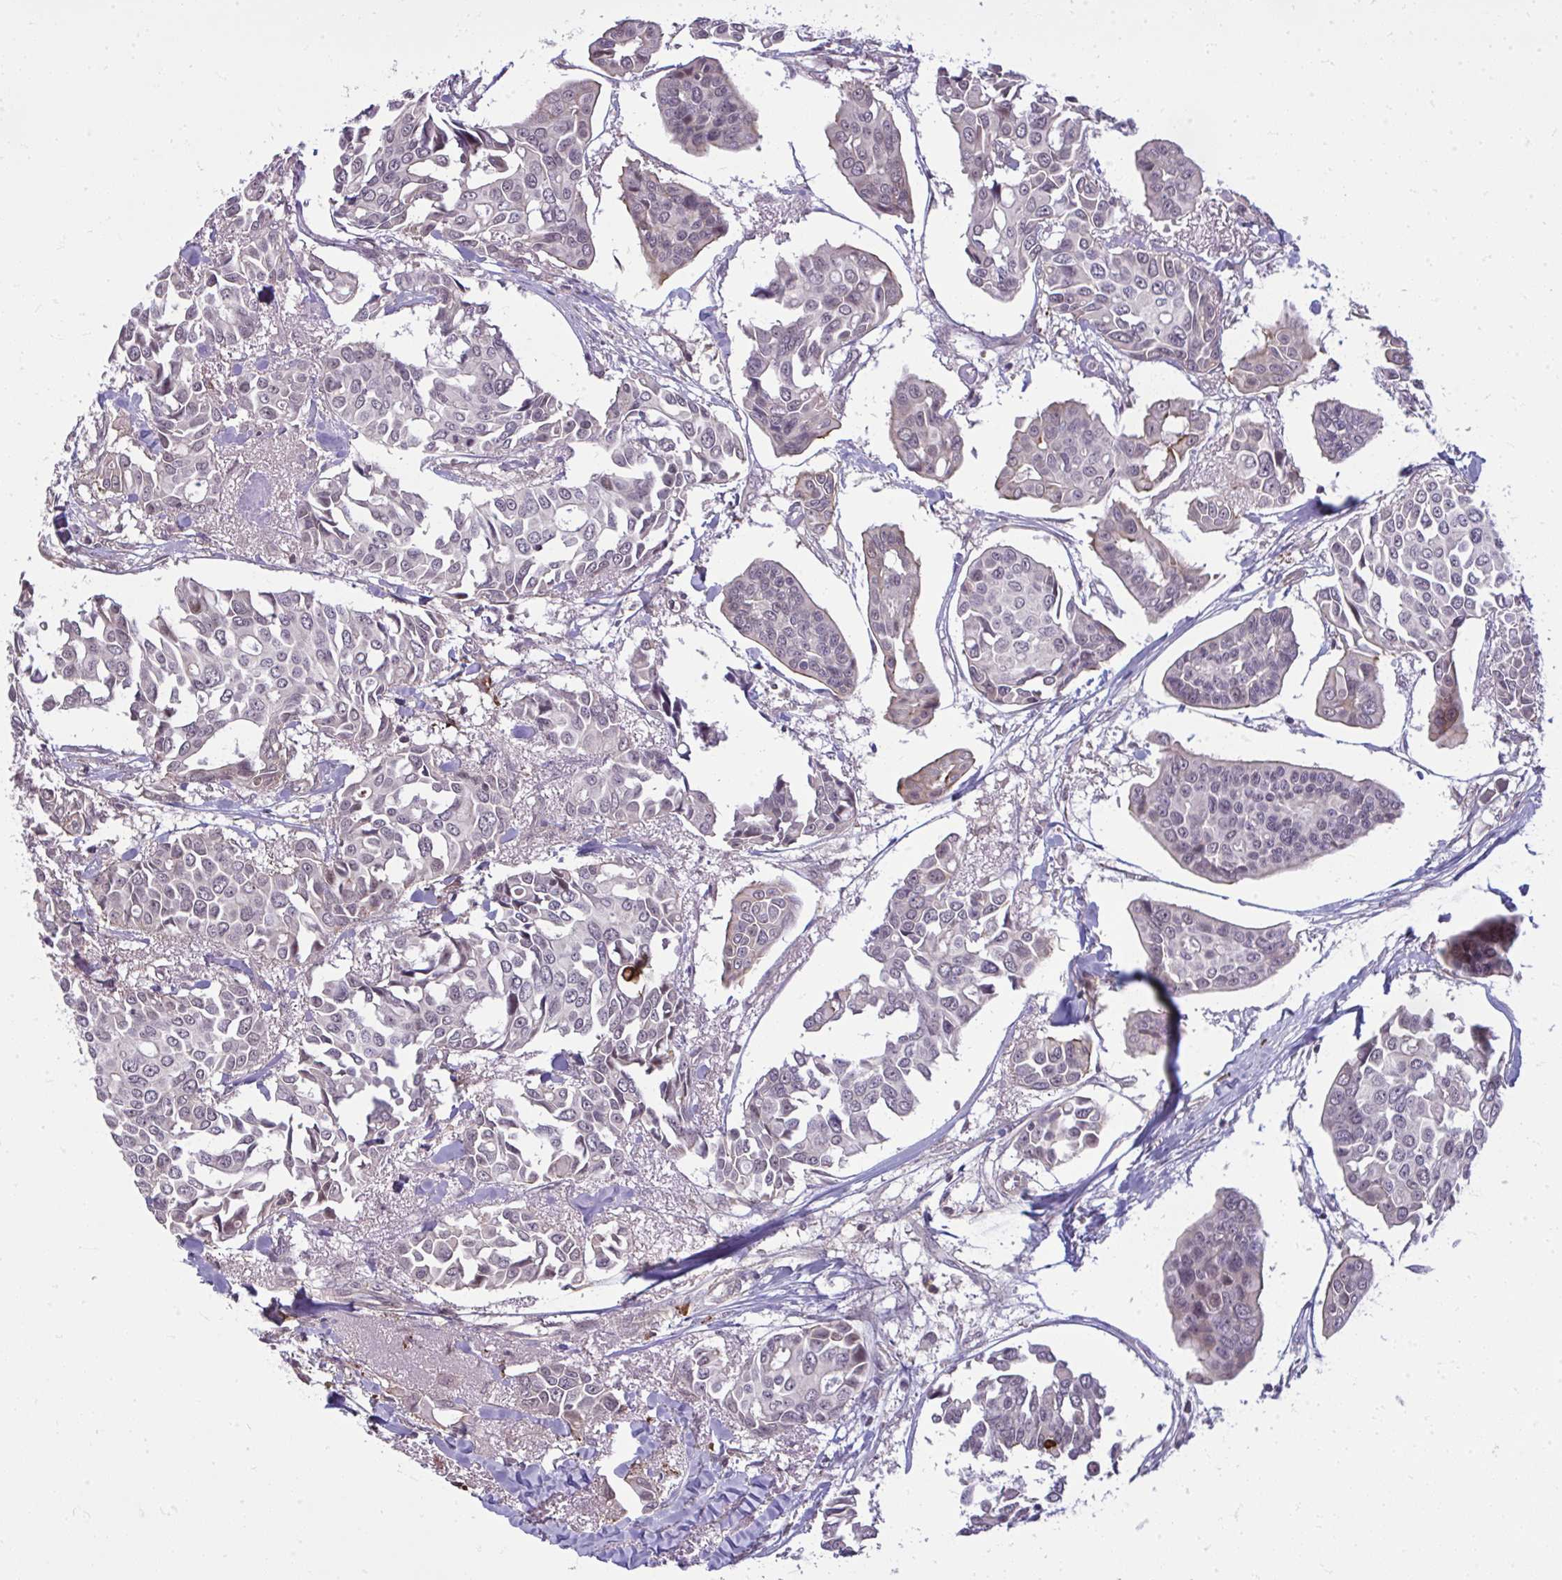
{"staining": {"intensity": "weak", "quantity": "25%-75%", "location": "nuclear"}, "tissue": "breast cancer", "cell_type": "Tumor cells", "image_type": "cancer", "snomed": [{"axis": "morphology", "description": "Duct carcinoma"}, {"axis": "topography", "description": "Breast"}], "caption": "Protein staining of breast cancer (intraductal carcinoma) tissue demonstrates weak nuclear positivity in approximately 25%-75% of tumor cells. (IHC, brightfield microscopy, high magnification).", "gene": "ZSCAN9", "patient": {"sex": "female", "age": 54}}